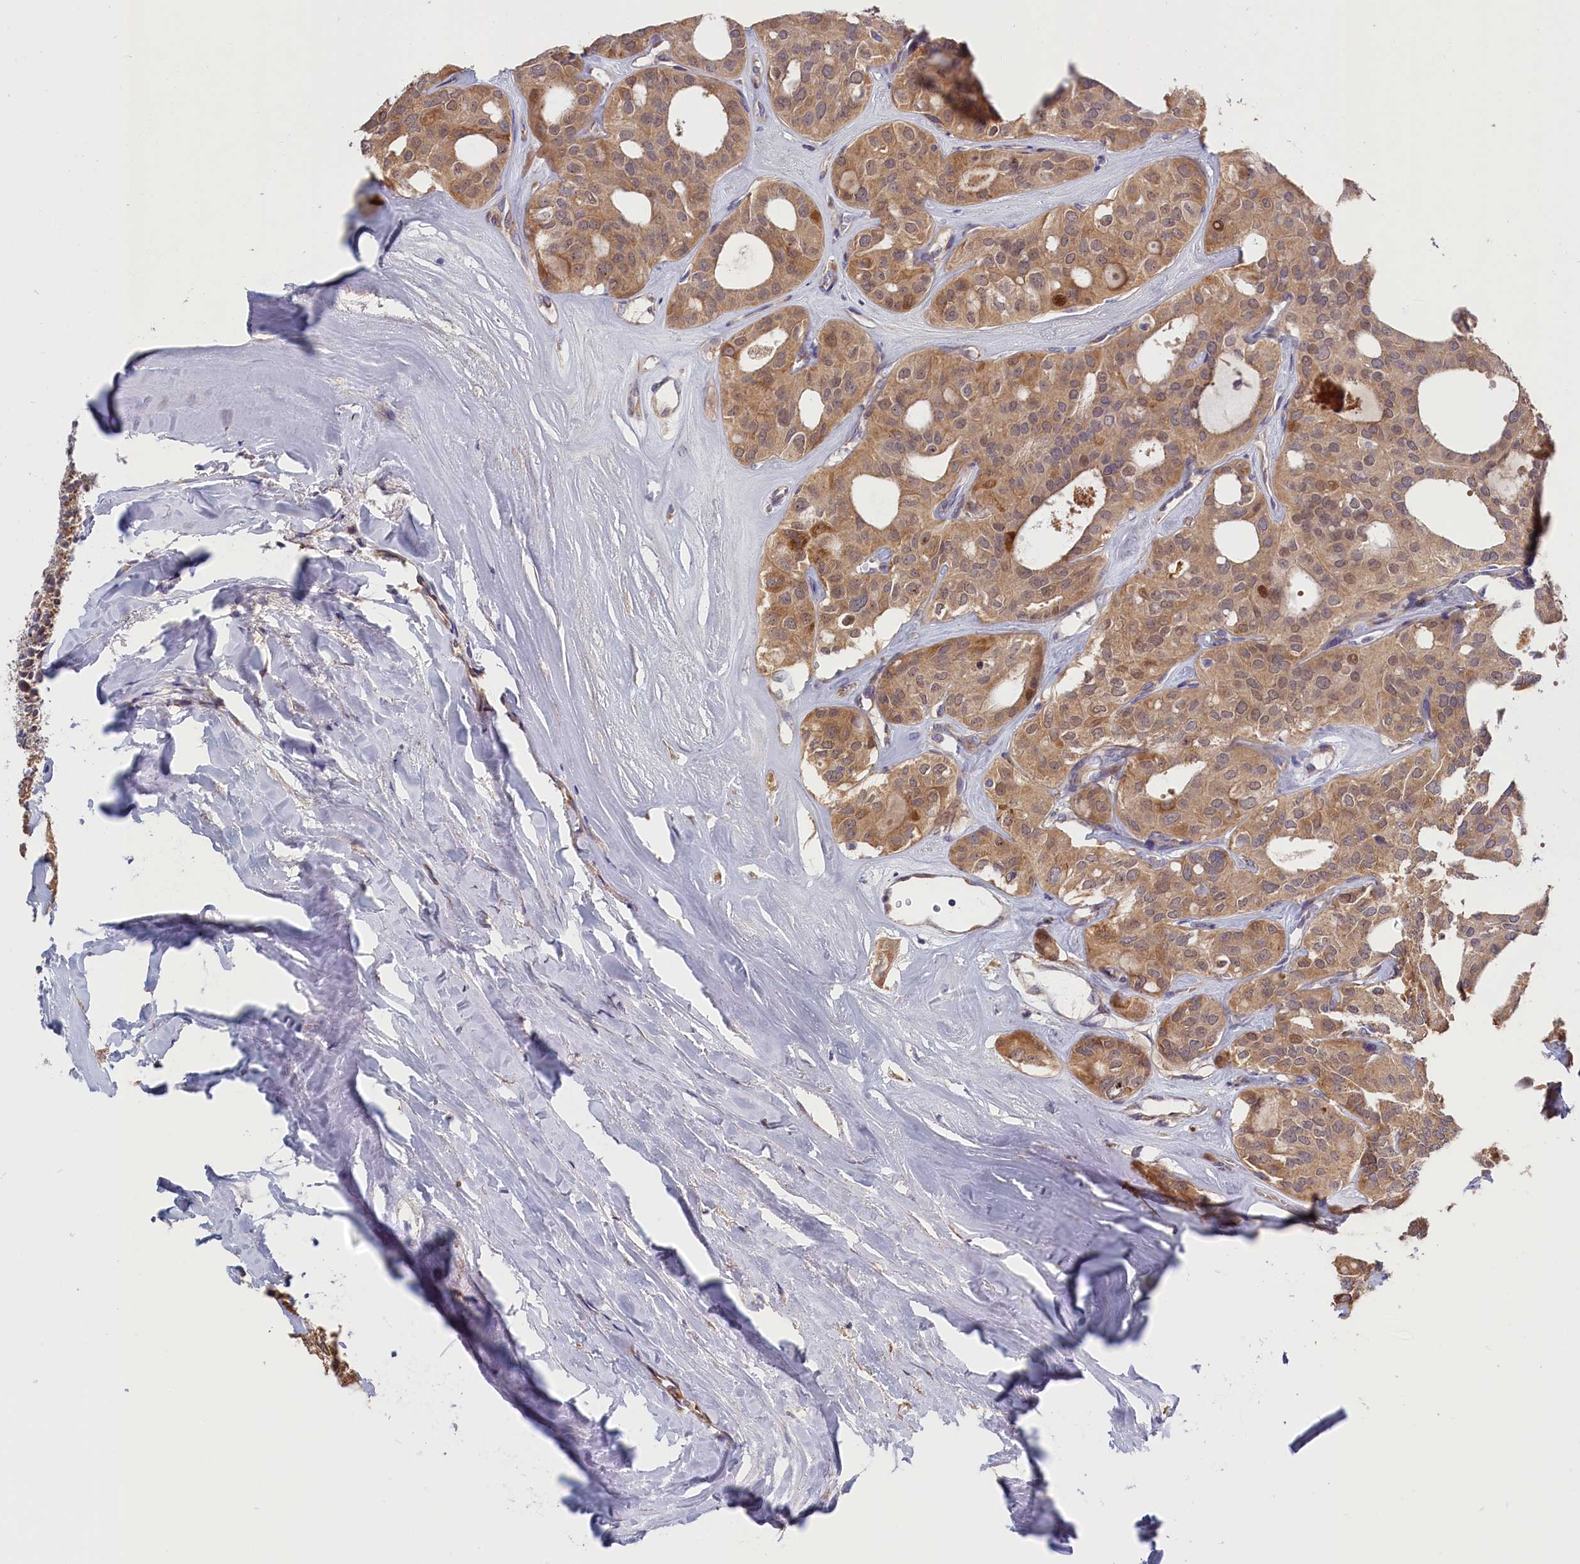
{"staining": {"intensity": "moderate", "quantity": ">75%", "location": "cytoplasmic/membranous,nuclear"}, "tissue": "thyroid cancer", "cell_type": "Tumor cells", "image_type": "cancer", "snomed": [{"axis": "morphology", "description": "Follicular adenoma carcinoma, NOS"}, {"axis": "topography", "description": "Thyroid gland"}], "caption": "Immunohistochemistry histopathology image of neoplastic tissue: human thyroid cancer (follicular adenoma carcinoma) stained using immunohistochemistry demonstrates medium levels of moderate protein expression localized specifically in the cytoplasmic/membranous and nuclear of tumor cells, appearing as a cytoplasmic/membranous and nuclear brown color.", "gene": "CEP44", "patient": {"sex": "male", "age": 75}}